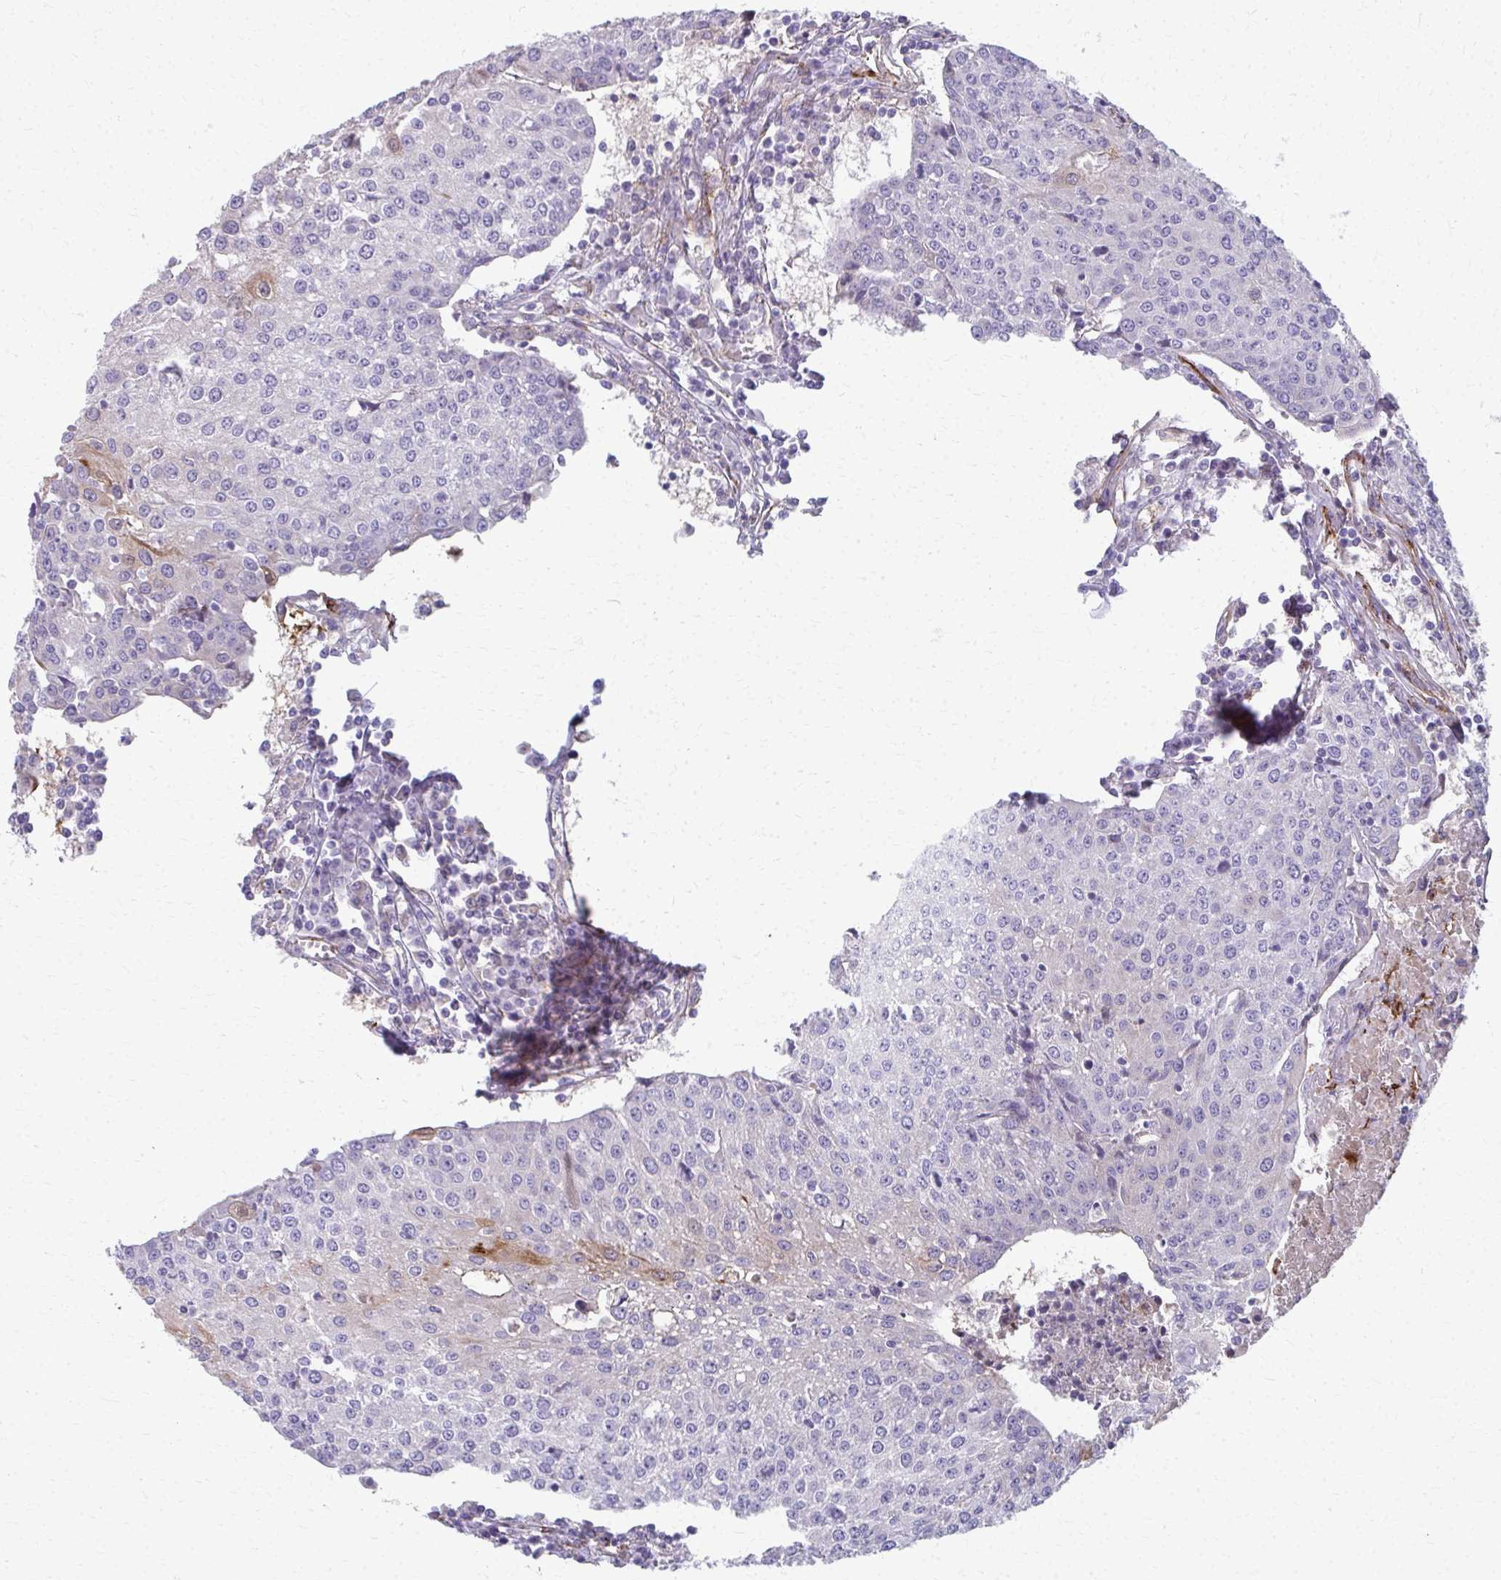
{"staining": {"intensity": "negative", "quantity": "none", "location": "none"}, "tissue": "urothelial cancer", "cell_type": "Tumor cells", "image_type": "cancer", "snomed": [{"axis": "morphology", "description": "Urothelial carcinoma, High grade"}, {"axis": "topography", "description": "Urinary bladder"}], "caption": "Urothelial cancer stained for a protein using immunohistochemistry exhibits no positivity tumor cells.", "gene": "ADIPOQ", "patient": {"sex": "female", "age": 85}}